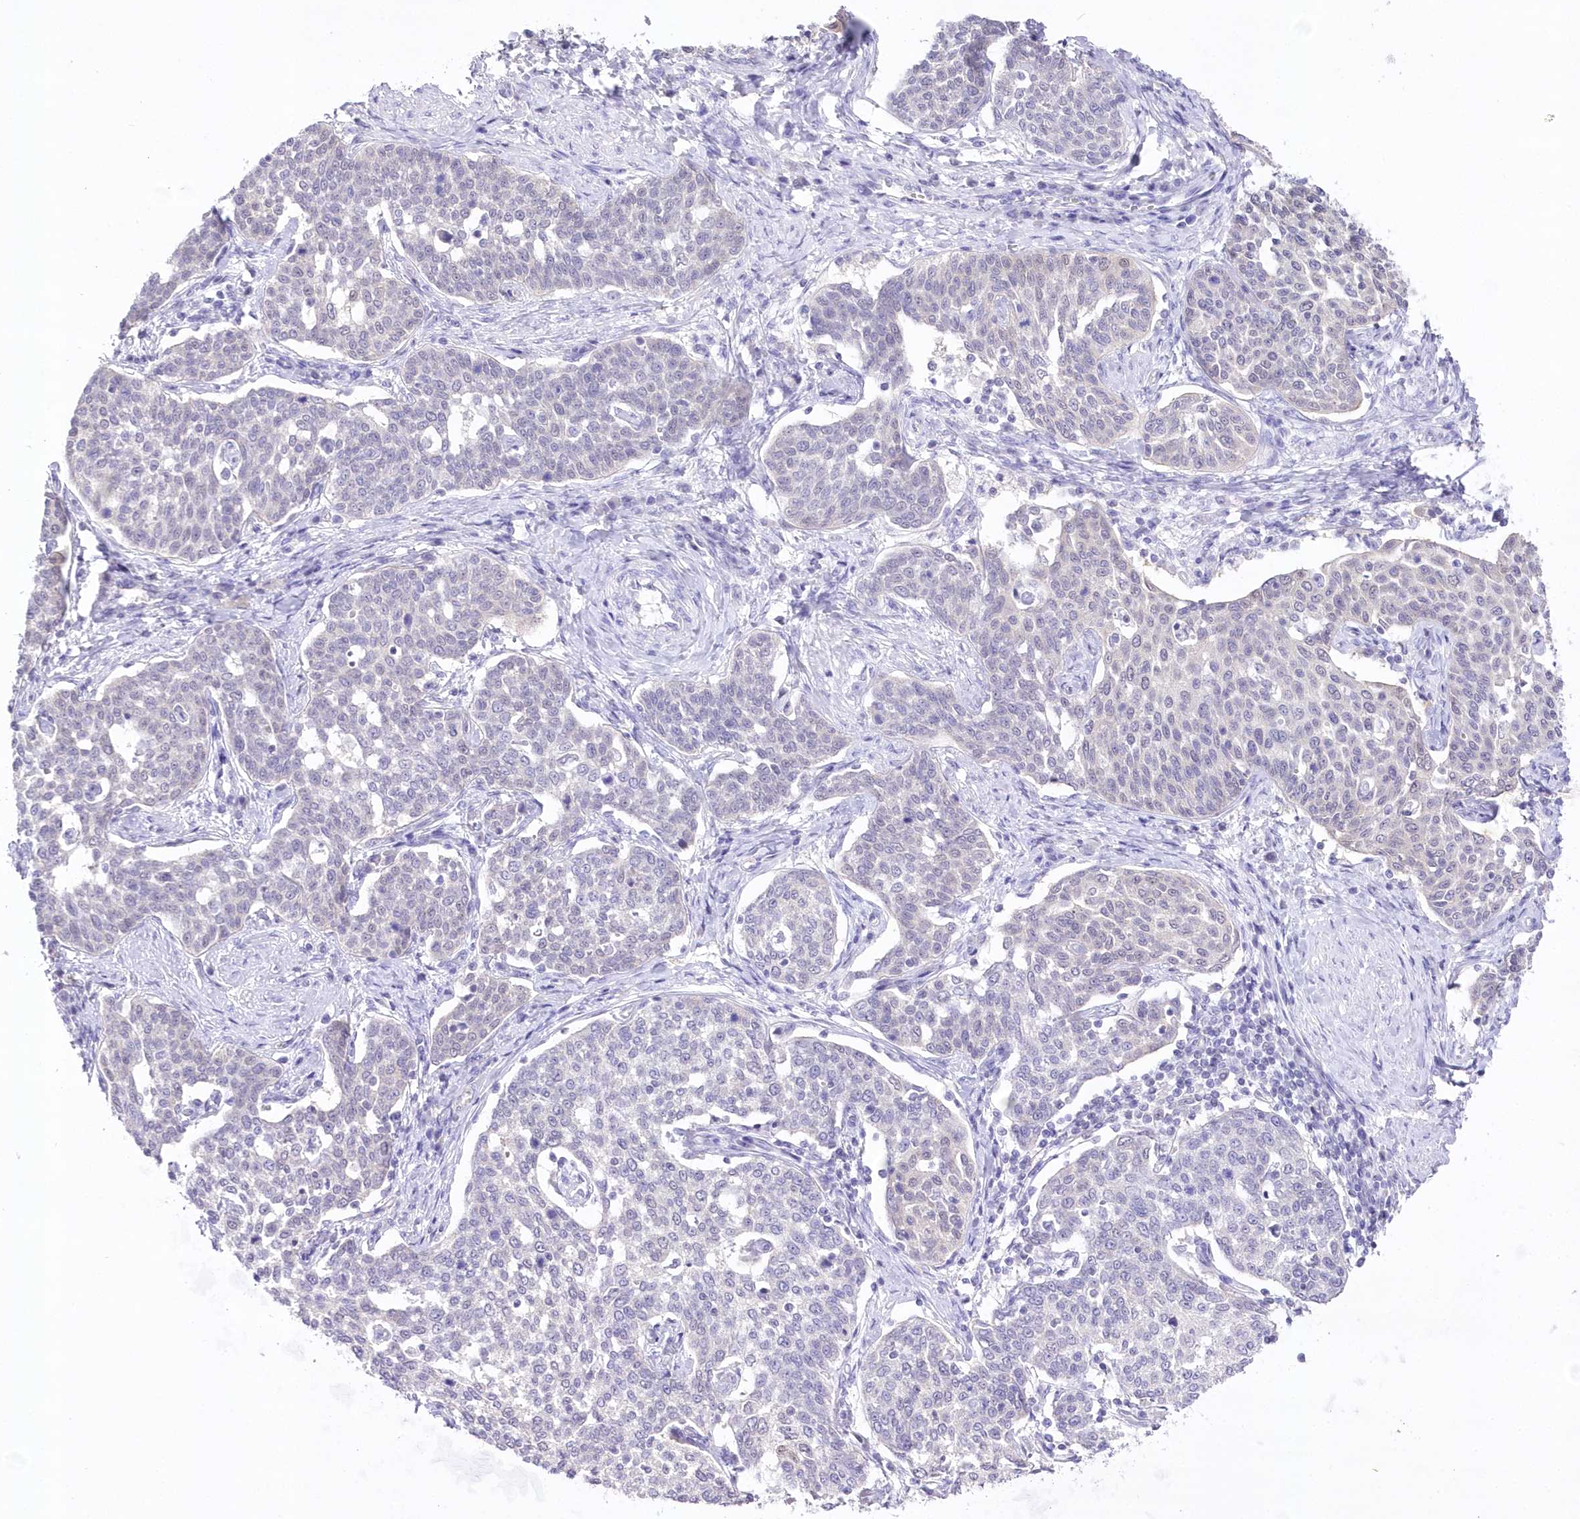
{"staining": {"intensity": "negative", "quantity": "none", "location": "none"}, "tissue": "cervical cancer", "cell_type": "Tumor cells", "image_type": "cancer", "snomed": [{"axis": "morphology", "description": "Squamous cell carcinoma, NOS"}, {"axis": "topography", "description": "Cervix"}], "caption": "Human squamous cell carcinoma (cervical) stained for a protein using immunohistochemistry (IHC) exhibits no expression in tumor cells.", "gene": "UBA6", "patient": {"sex": "female", "age": 34}}